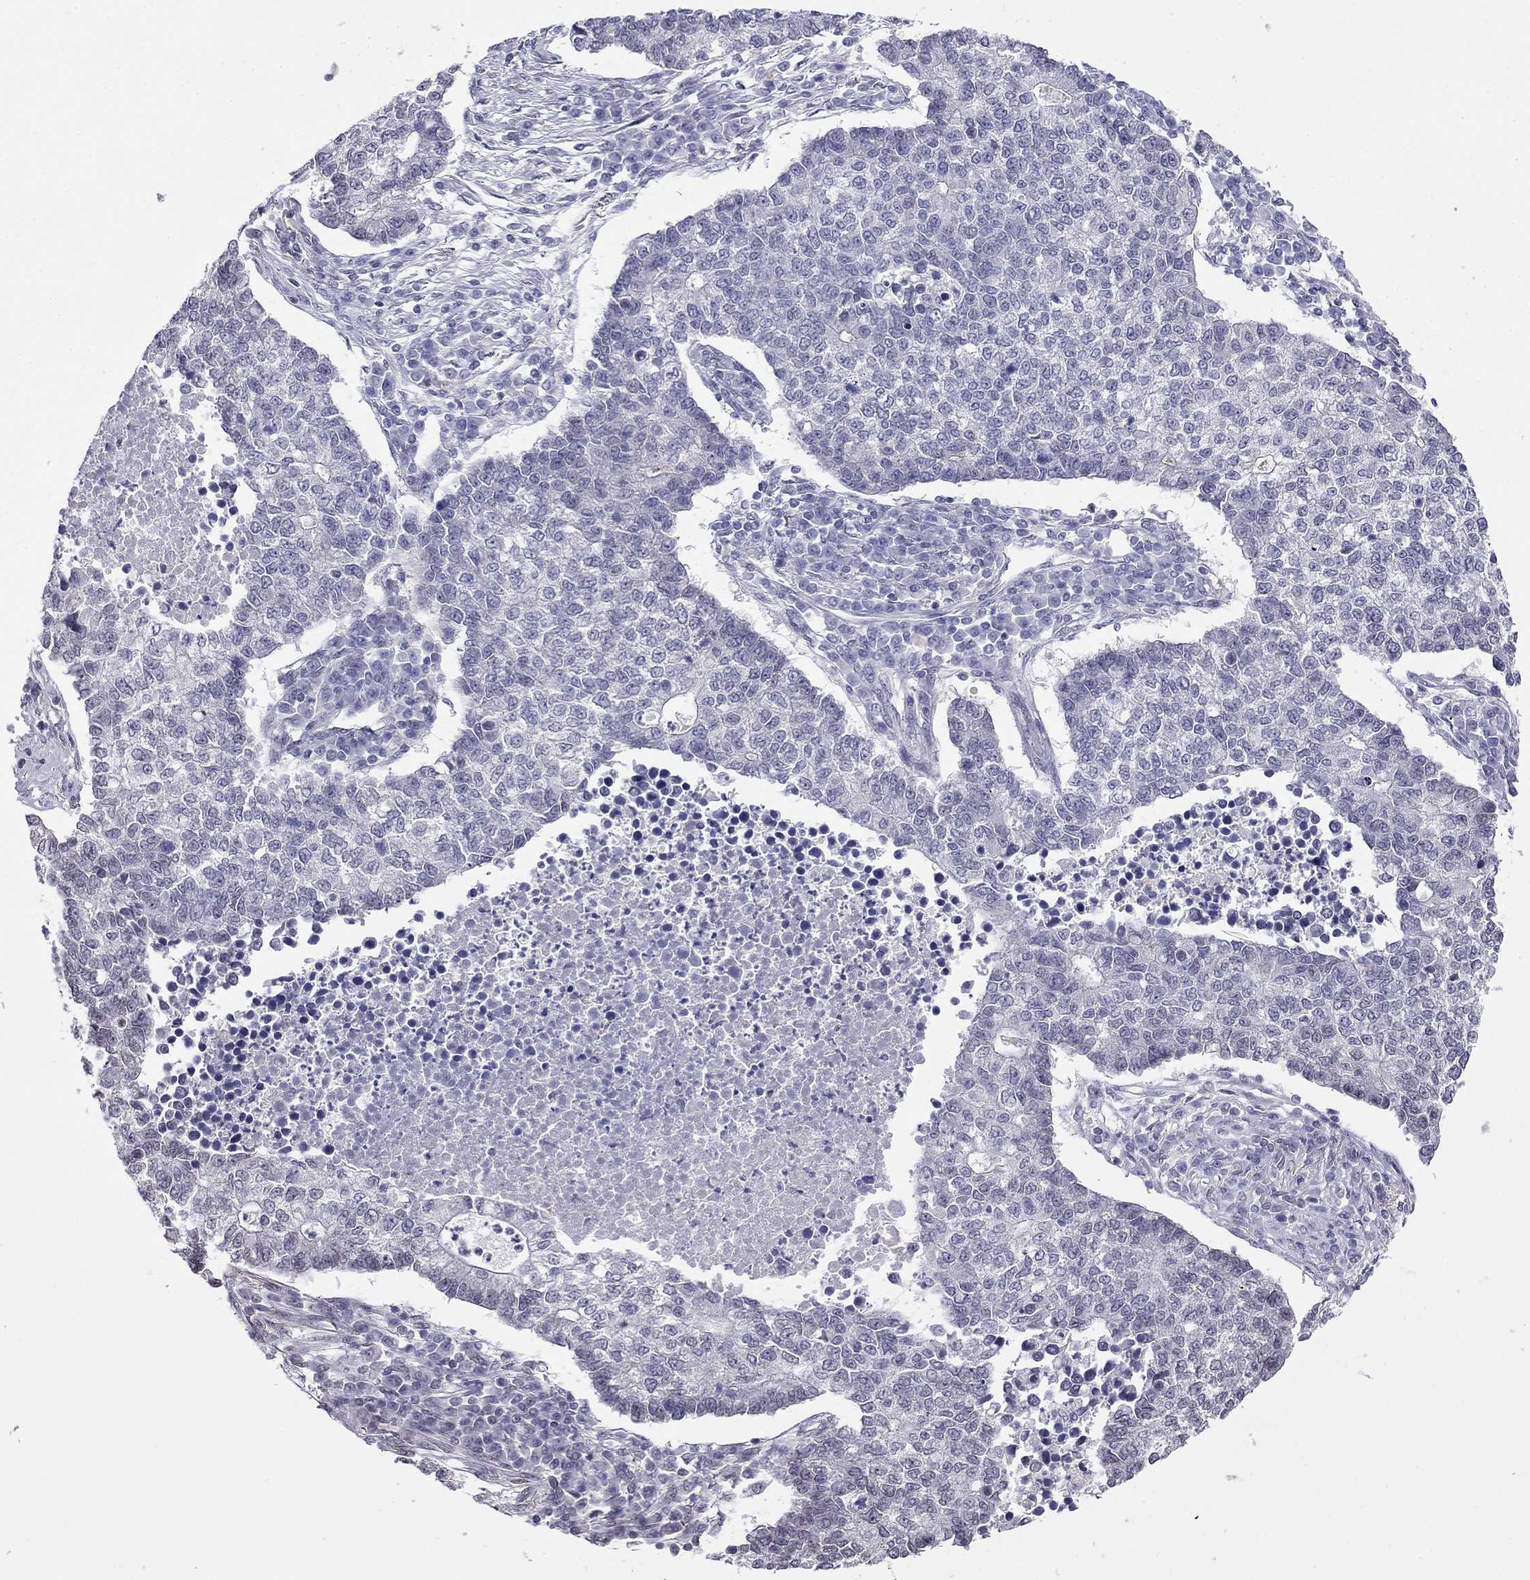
{"staining": {"intensity": "negative", "quantity": "none", "location": "none"}, "tissue": "lung cancer", "cell_type": "Tumor cells", "image_type": "cancer", "snomed": [{"axis": "morphology", "description": "Adenocarcinoma, NOS"}, {"axis": "topography", "description": "Lung"}], "caption": "Immunohistochemistry of lung adenocarcinoma shows no staining in tumor cells.", "gene": "PRR18", "patient": {"sex": "male", "age": 57}}